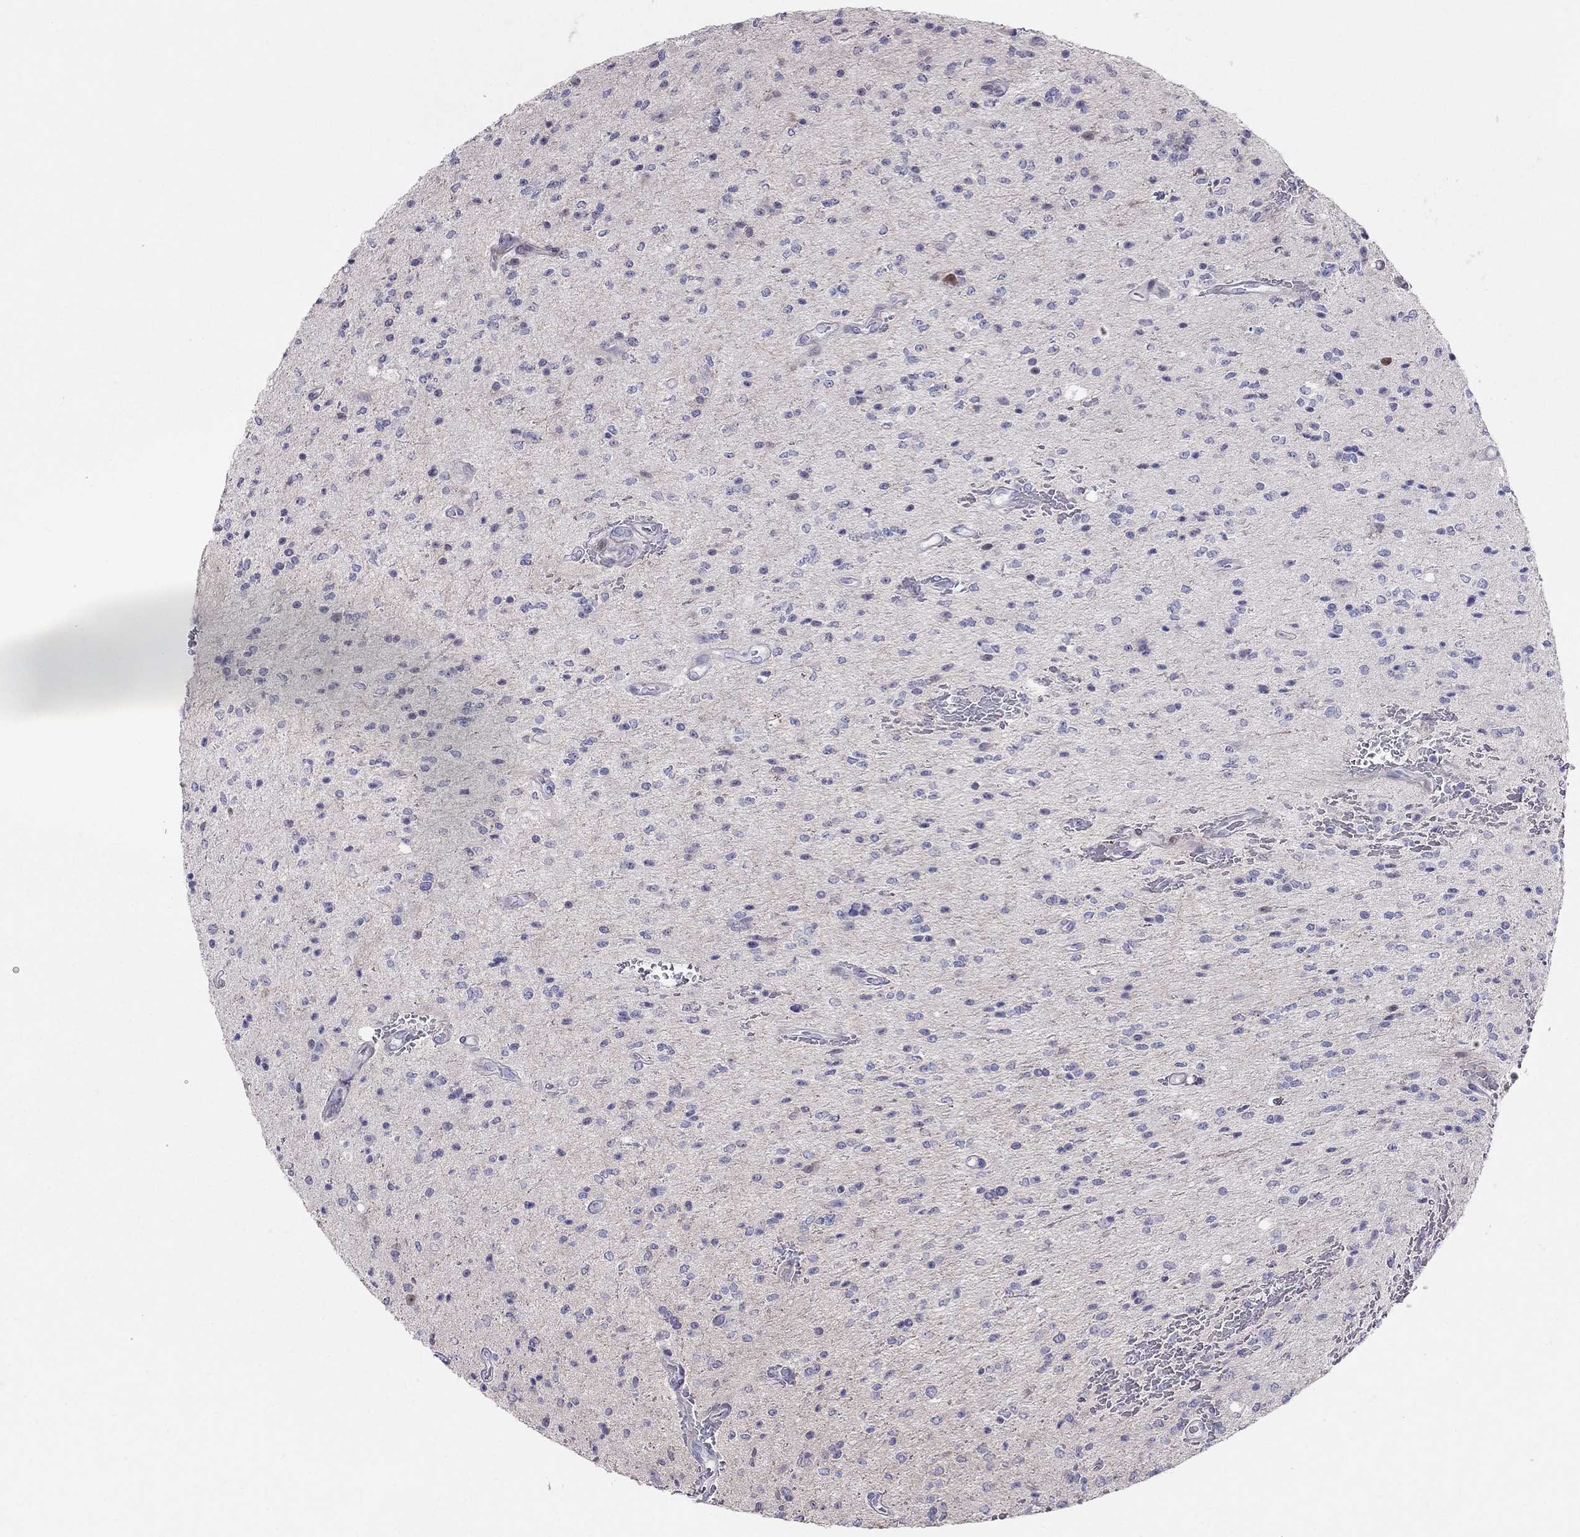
{"staining": {"intensity": "negative", "quantity": "none", "location": "none"}, "tissue": "glioma", "cell_type": "Tumor cells", "image_type": "cancer", "snomed": [{"axis": "morphology", "description": "Glioma, malignant, Low grade"}, {"axis": "topography", "description": "Brain"}], "caption": "IHC micrograph of neoplastic tissue: human malignant glioma (low-grade) stained with DAB (3,3'-diaminobenzidine) reveals no significant protein expression in tumor cells.", "gene": "MAGEB4", "patient": {"sex": "male", "age": 67}}